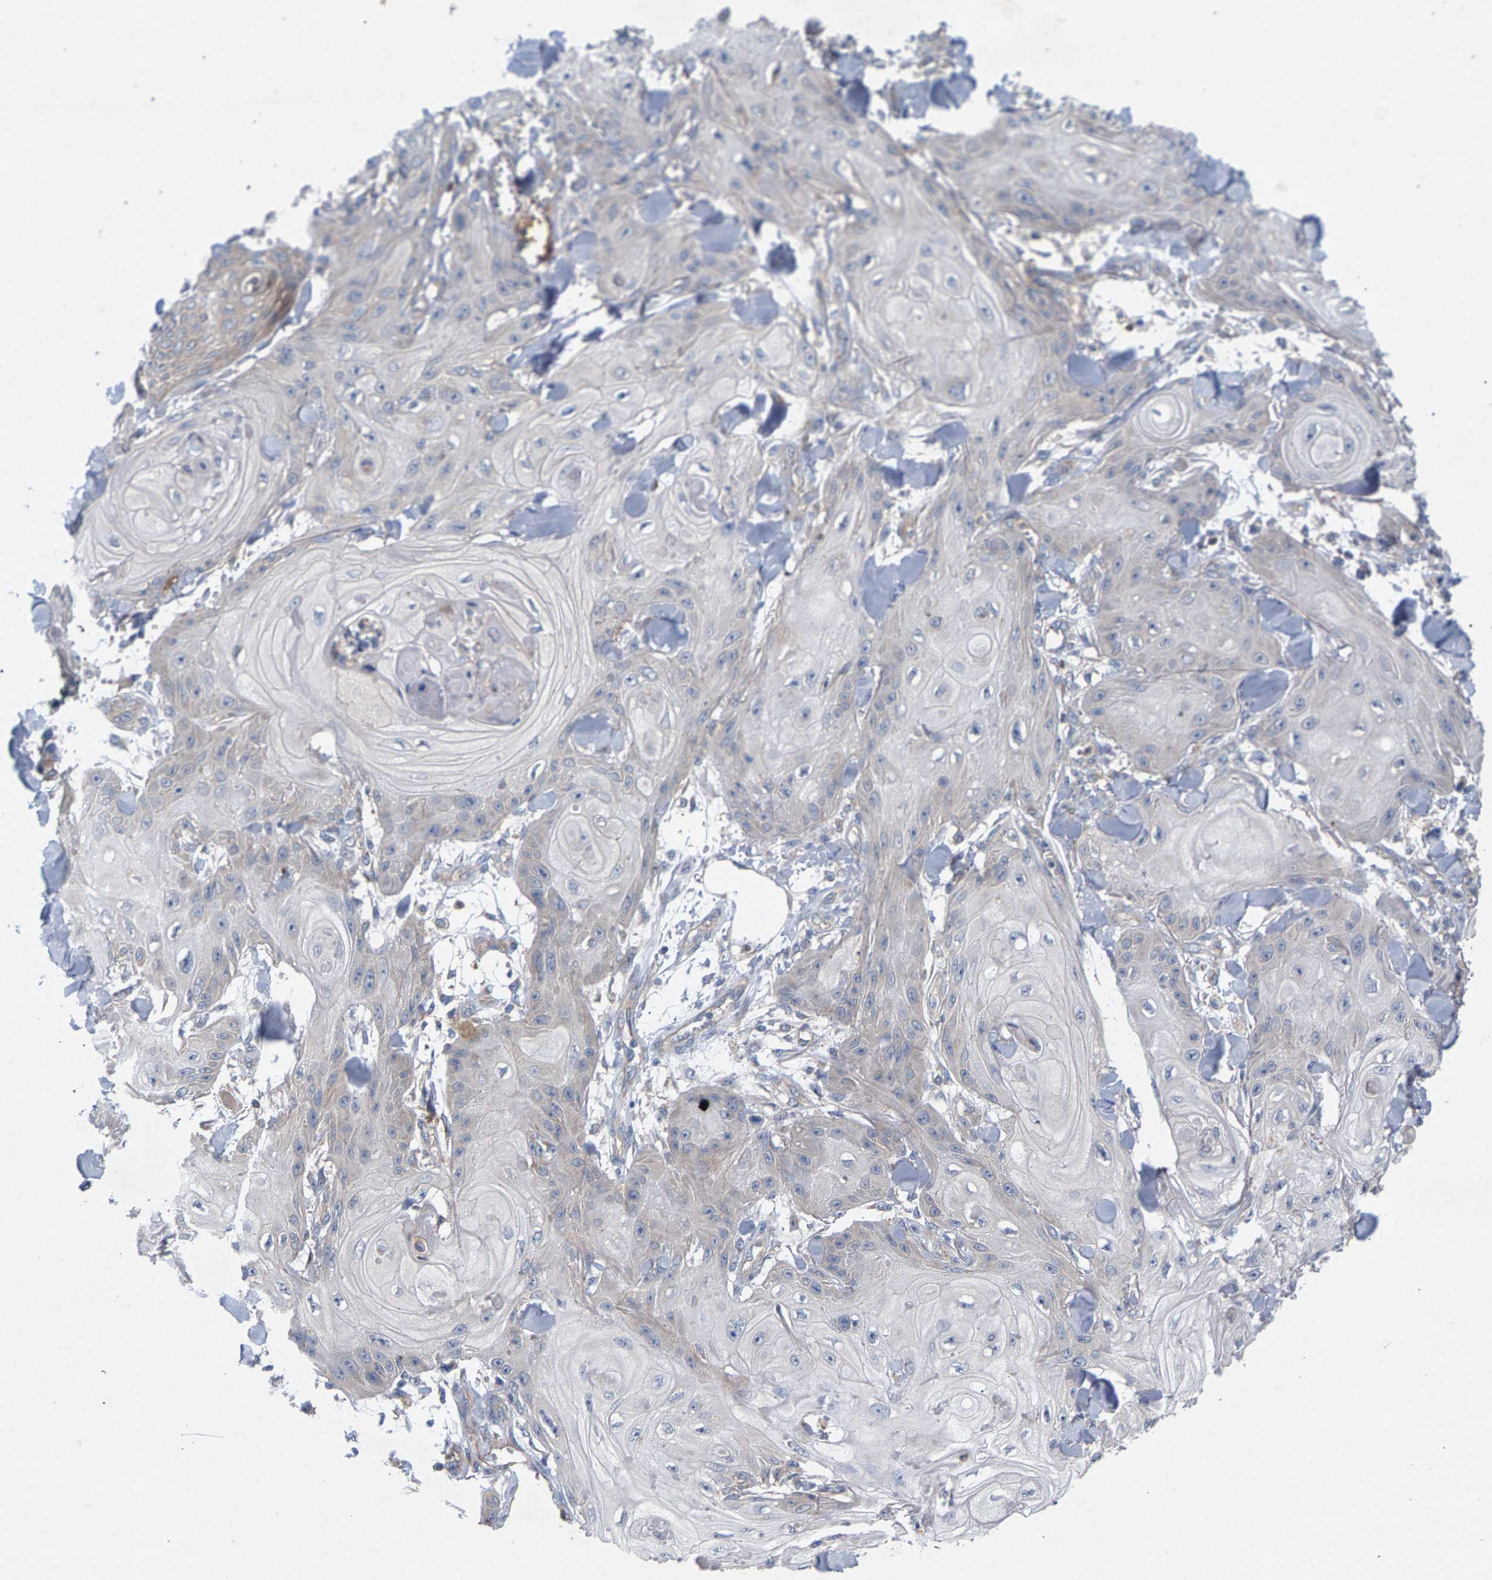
{"staining": {"intensity": "negative", "quantity": "none", "location": "none"}, "tissue": "skin cancer", "cell_type": "Tumor cells", "image_type": "cancer", "snomed": [{"axis": "morphology", "description": "Squamous cell carcinoma, NOS"}, {"axis": "topography", "description": "Skin"}], "caption": "Immunohistochemistry image of neoplastic tissue: human skin cancer (squamous cell carcinoma) stained with DAB (3,3'-diaminobenzidine) shows no significant protein positivity in tumor cells.", "gene": "MAMDC2", "patient": {"sex": "male", "age": 74}}